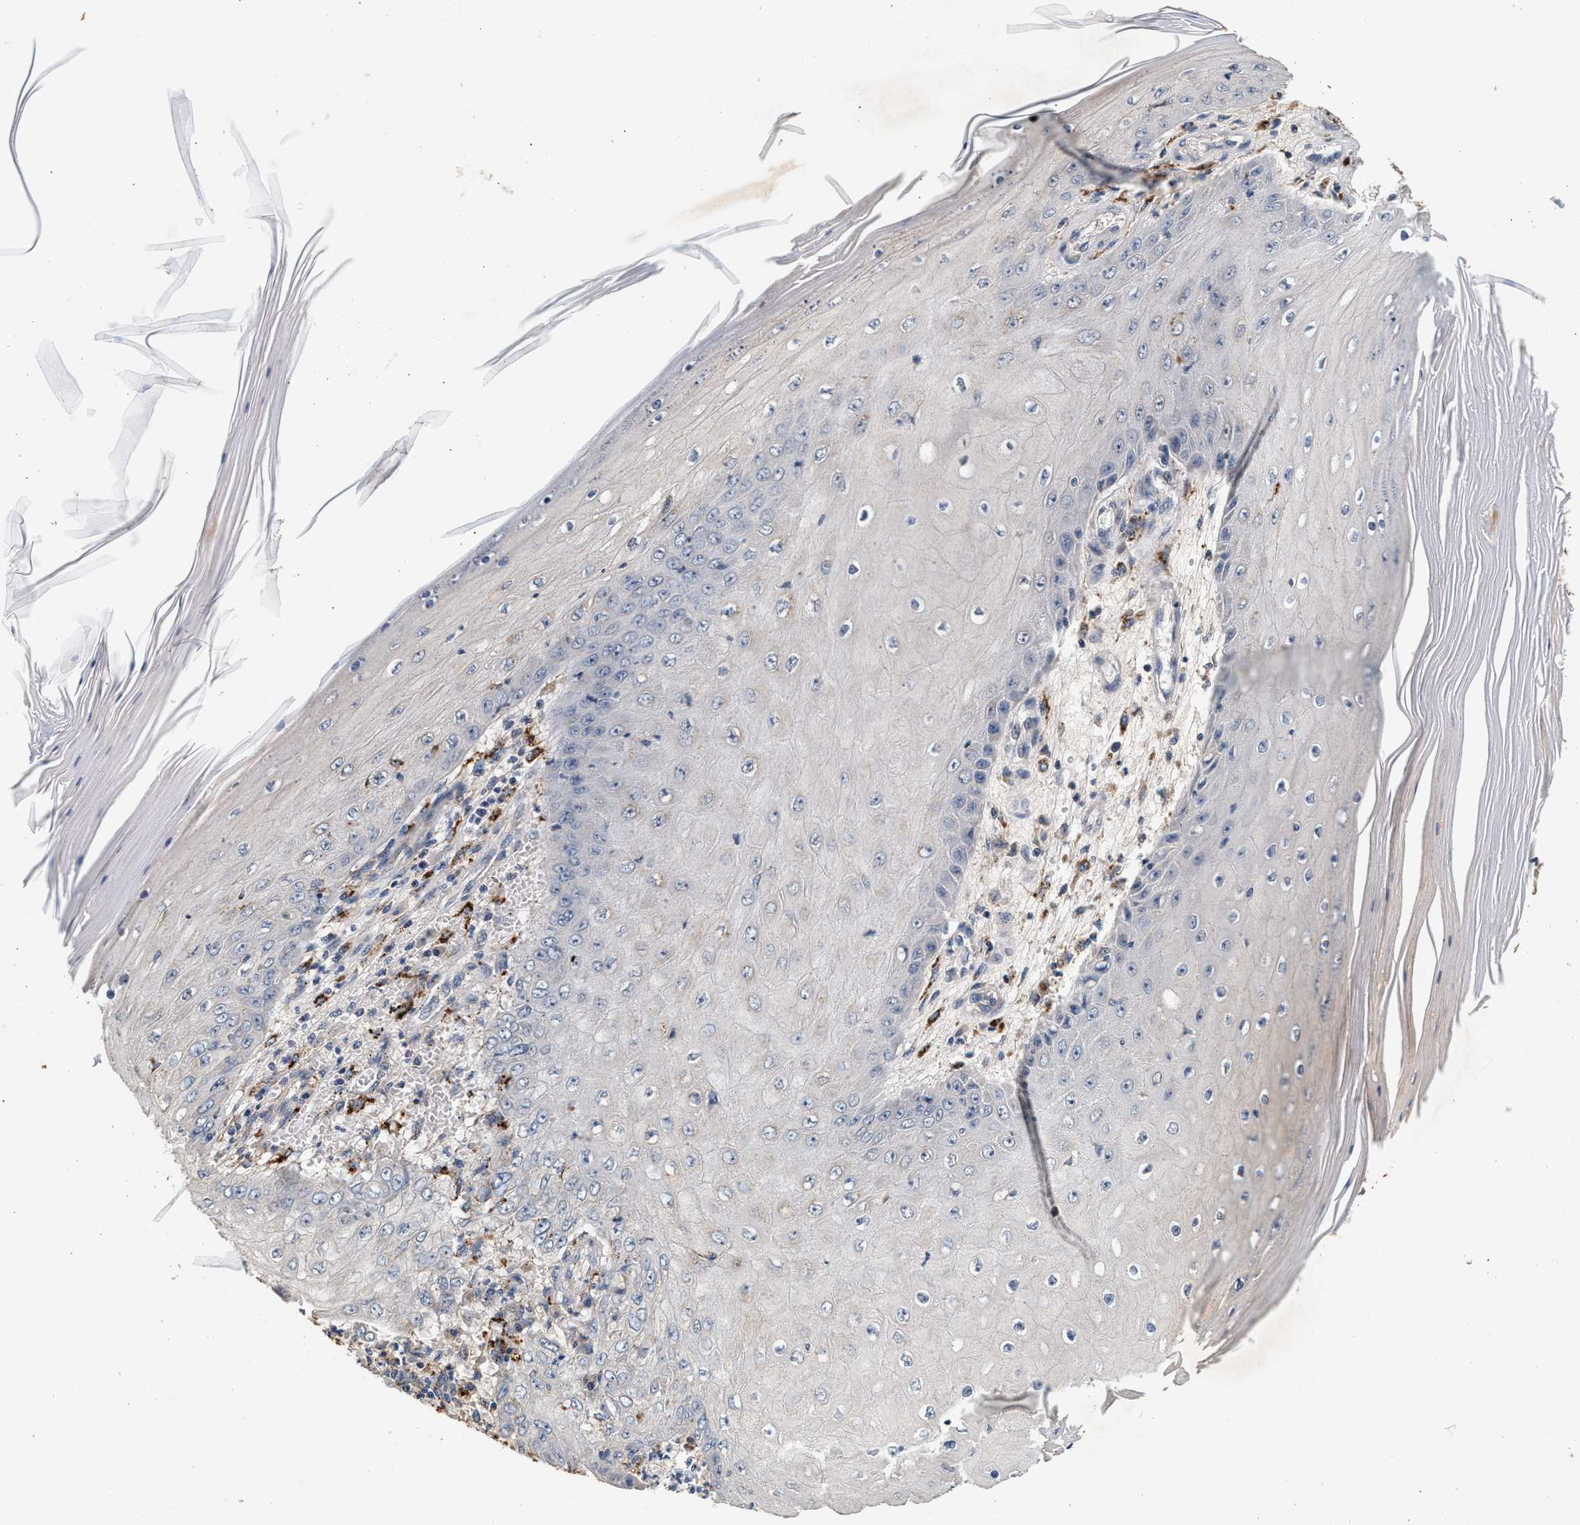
{"staining": {"intensity": "negative", "quantity": "none", "location": "none"}, "tissue": "skin cancer", "cell_type": "Tumor cells", "image_type": "cancer", "snomed": [{"axis": "morphology", "description": "Squamous cell carcinoma, NOS"}, {"axis": "topography", "description": "Skin"}], "caption": "Immunohistochemical staining of squamous cell carcinoma (skin) exhibits no significant positivity in tumor cells.", "gene": "PTGR3", "patient": {"sex": "female", "age": 73}}